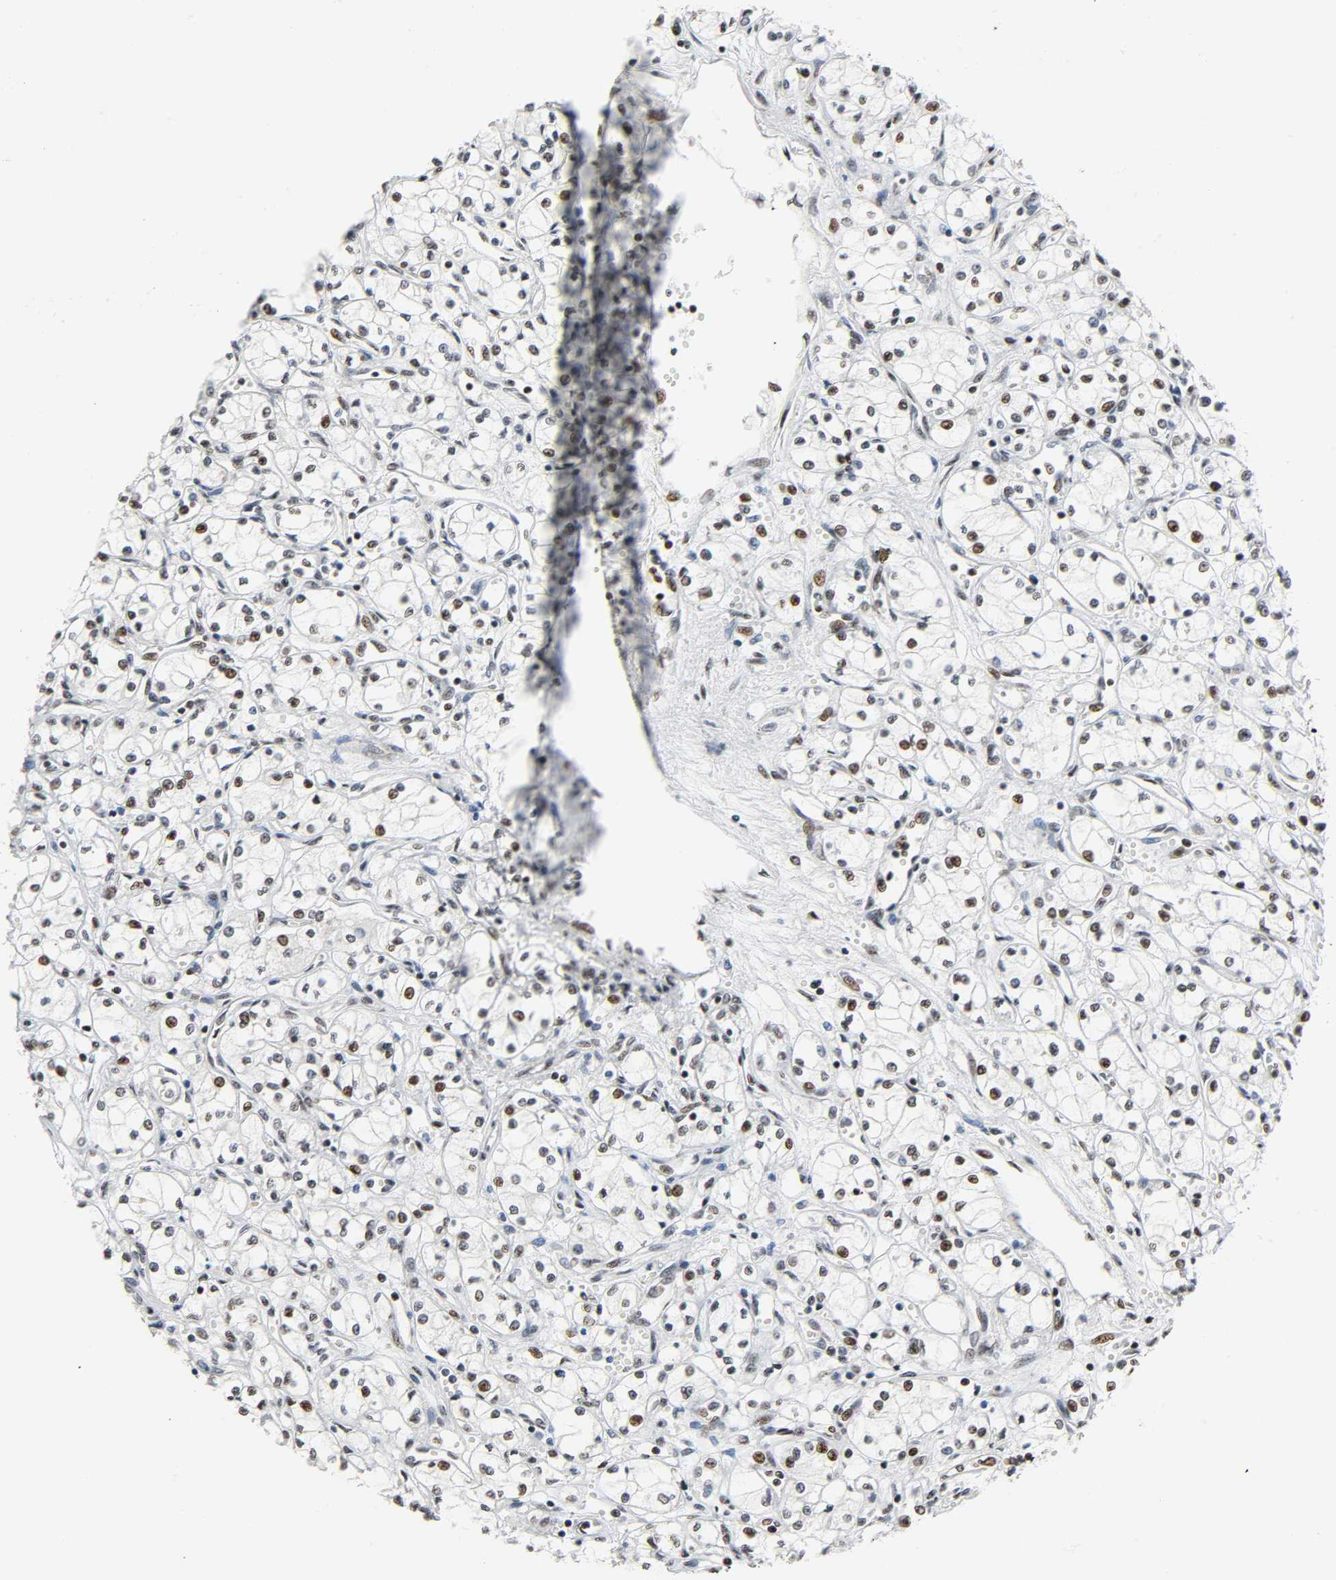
{"staining": {"intensity": "strong", "quantity": ">75%", "location": "nuclear"}, "tissue": "renal cancer", "cell_type": "Tumor cells", "image_type": "cancer", "snomed": [{"axis": "morphology", "description": "Normal tissue, NOS"}, {"axis": "morphology", "description": "Adenocarcinoma, NOS"}, {"axis": "topography", "description": "Kidney"}], "caption": "Immunohistochemical staining of human renal cancer reveals high levels of strong nuclear staining in about >75% of tumor cells.", "gene": "CDK9", "patient": {"sex": "male", "age": 59}}